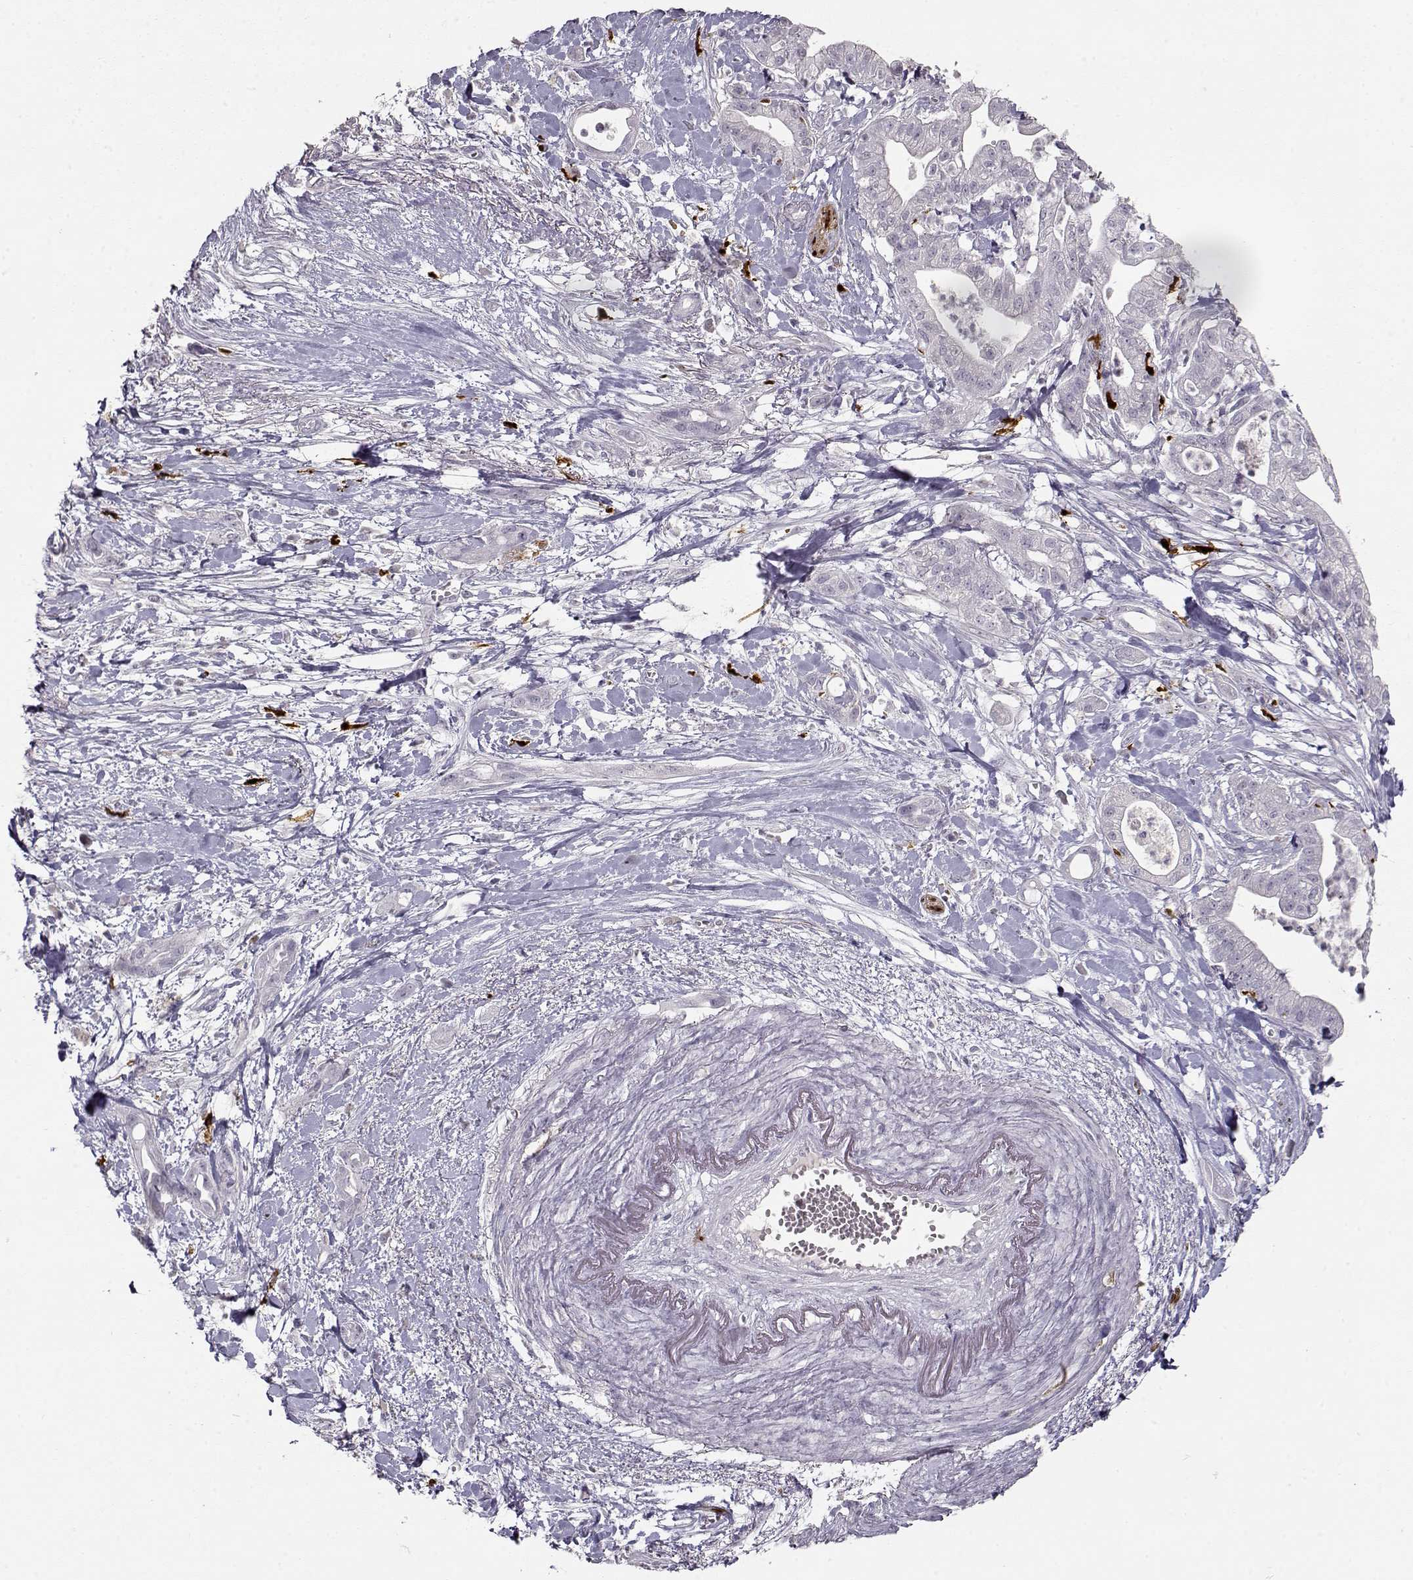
{"staining": {"intensity": "negative", "quantity": "none", "location": "none"}, "tissue": "pancreatic cancer", "cell_type": "Tumor cells", "image_type": "cancer", "snomed": [{"axis": "morphology", "description": "Normal tissue, NOS"}, {"axis": "morphology", "description": "Adenocarcinoma, NOS"}, {"axis": "topography", "description": "Lymph node"}, {"axis": "topography", "description": "Pancreas"}], "caption": "Pancreatic cancer (adenocarcinoma) was stained to show a protein in brown. There is no significant expression in tumor cells.", "gene": "S100B", "patient": {"sex": "female", "age": 58}}